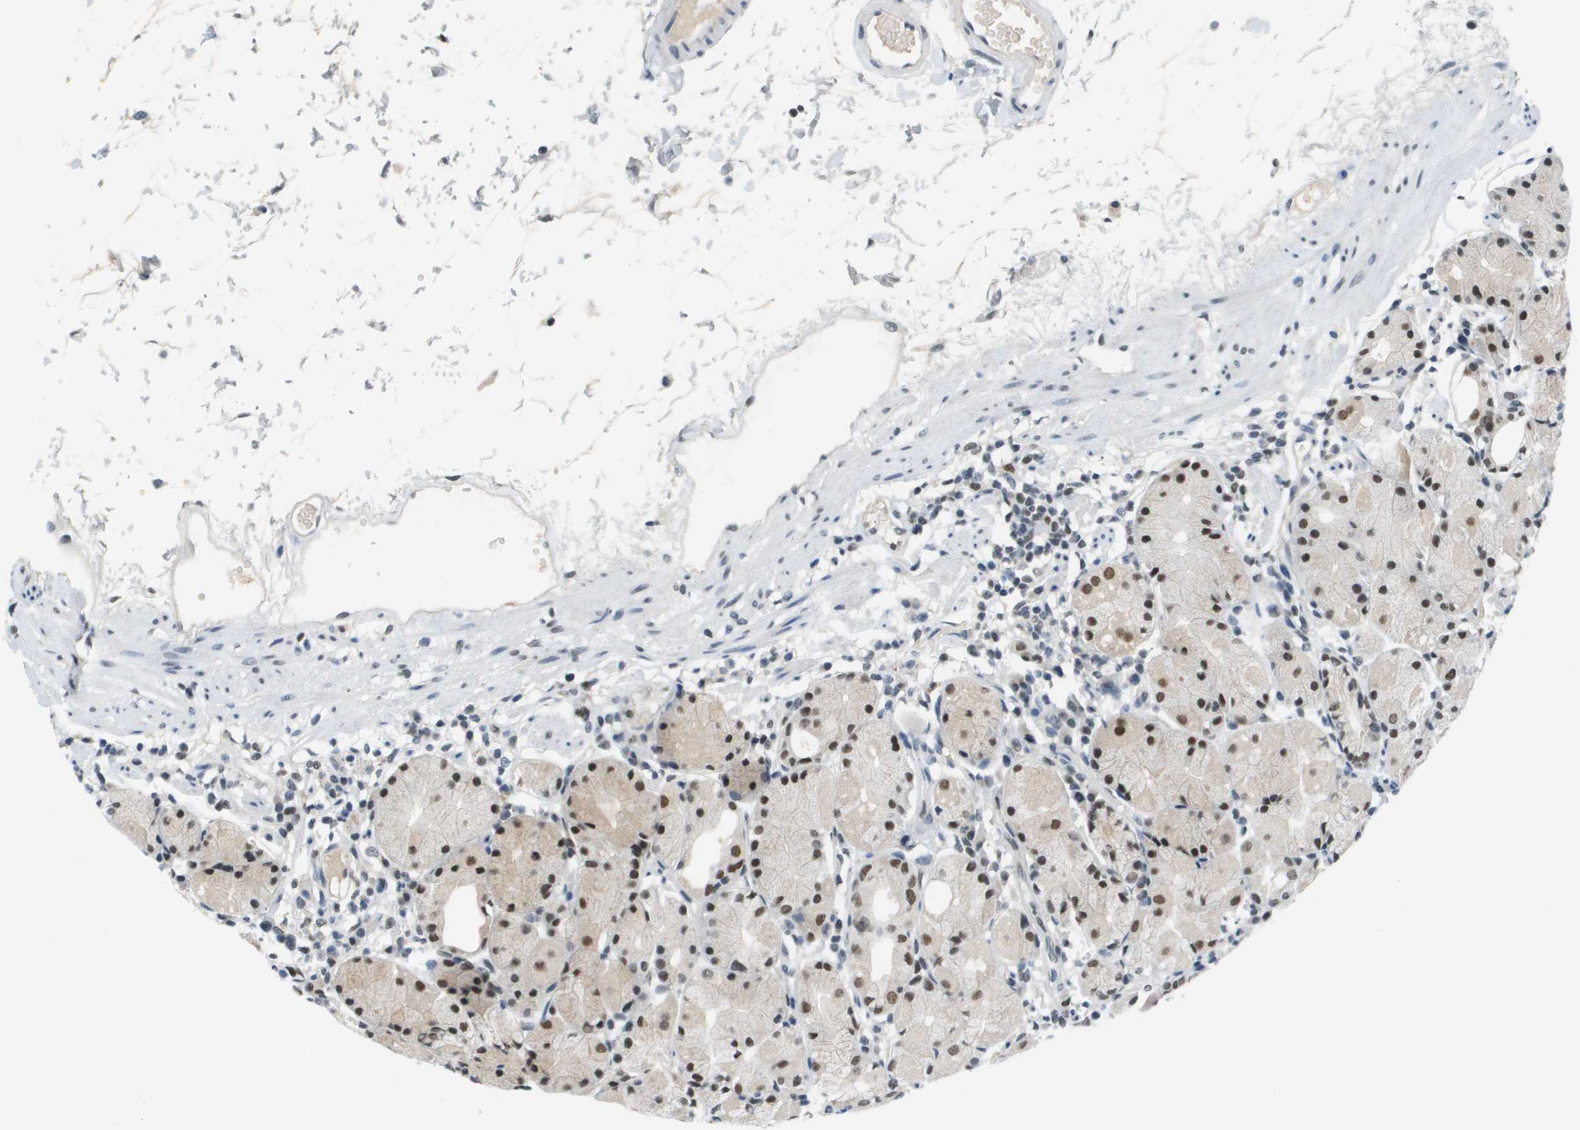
{"staining": {"intensity": "moderate", "quantity": "25%-75%", "location": "nuclear"}, "tissue": "stomach", "cell_type": "Glandular cells", "image_type": "normal", "snomed": [{"axis": "morphology", "description": "Normal tissue, NOS"}, {"axis": "topography", "description": "Stomach"}, {"axis": "topography", "description": "Stomach, lower"}], "caption": "A high-resolution micrograph shows IHC staining of normal stomach, which exhibits moderate nuclear expression in approximately 25%-75% of glandular cells.", "gene": "CBX5", "patient": {"sex": "female", "age": 75}}